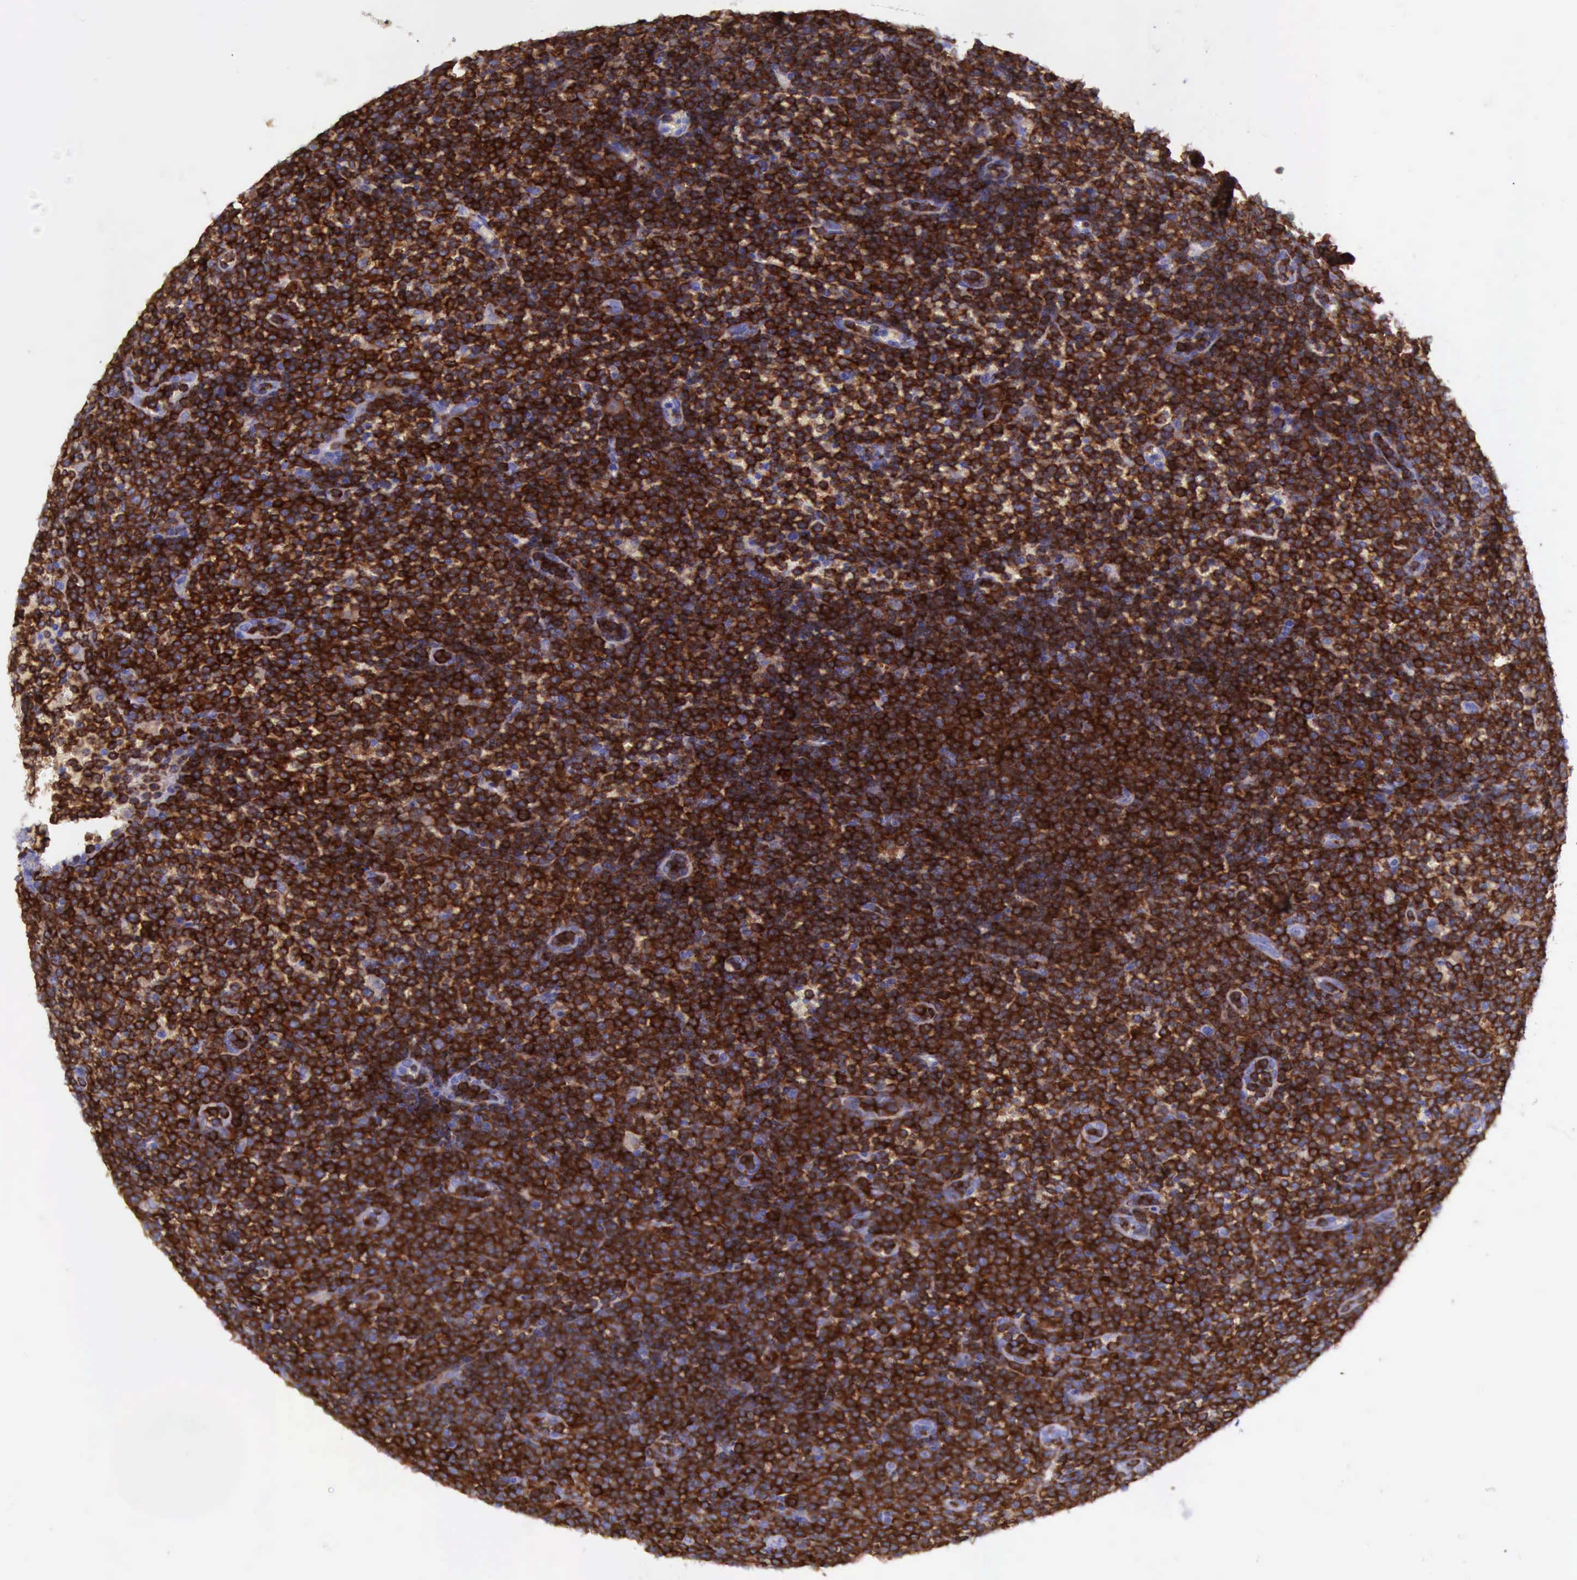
{"staining": {"intensity": "strong", "quantity": ">75%", "location": "cytoplasmic/membranous"}, "tissue": "lymphoma", "cell_type": "Tumor cells", "image_type": "cancer", "snomed": [{"axis": "morphology", "description": "Malignant lymphoma, non-Hodgkin's type, Low grade"}, {"axis": "topography", "description": "Lymph node"}], "caption": "Lymphoma was stained to show a protein in brown. There is high levels of strong cytoplasmic/membranous staining in about >75% of tumor cells.", "gene": "BTK", "patient": {"sex": "male", "age": 50}}